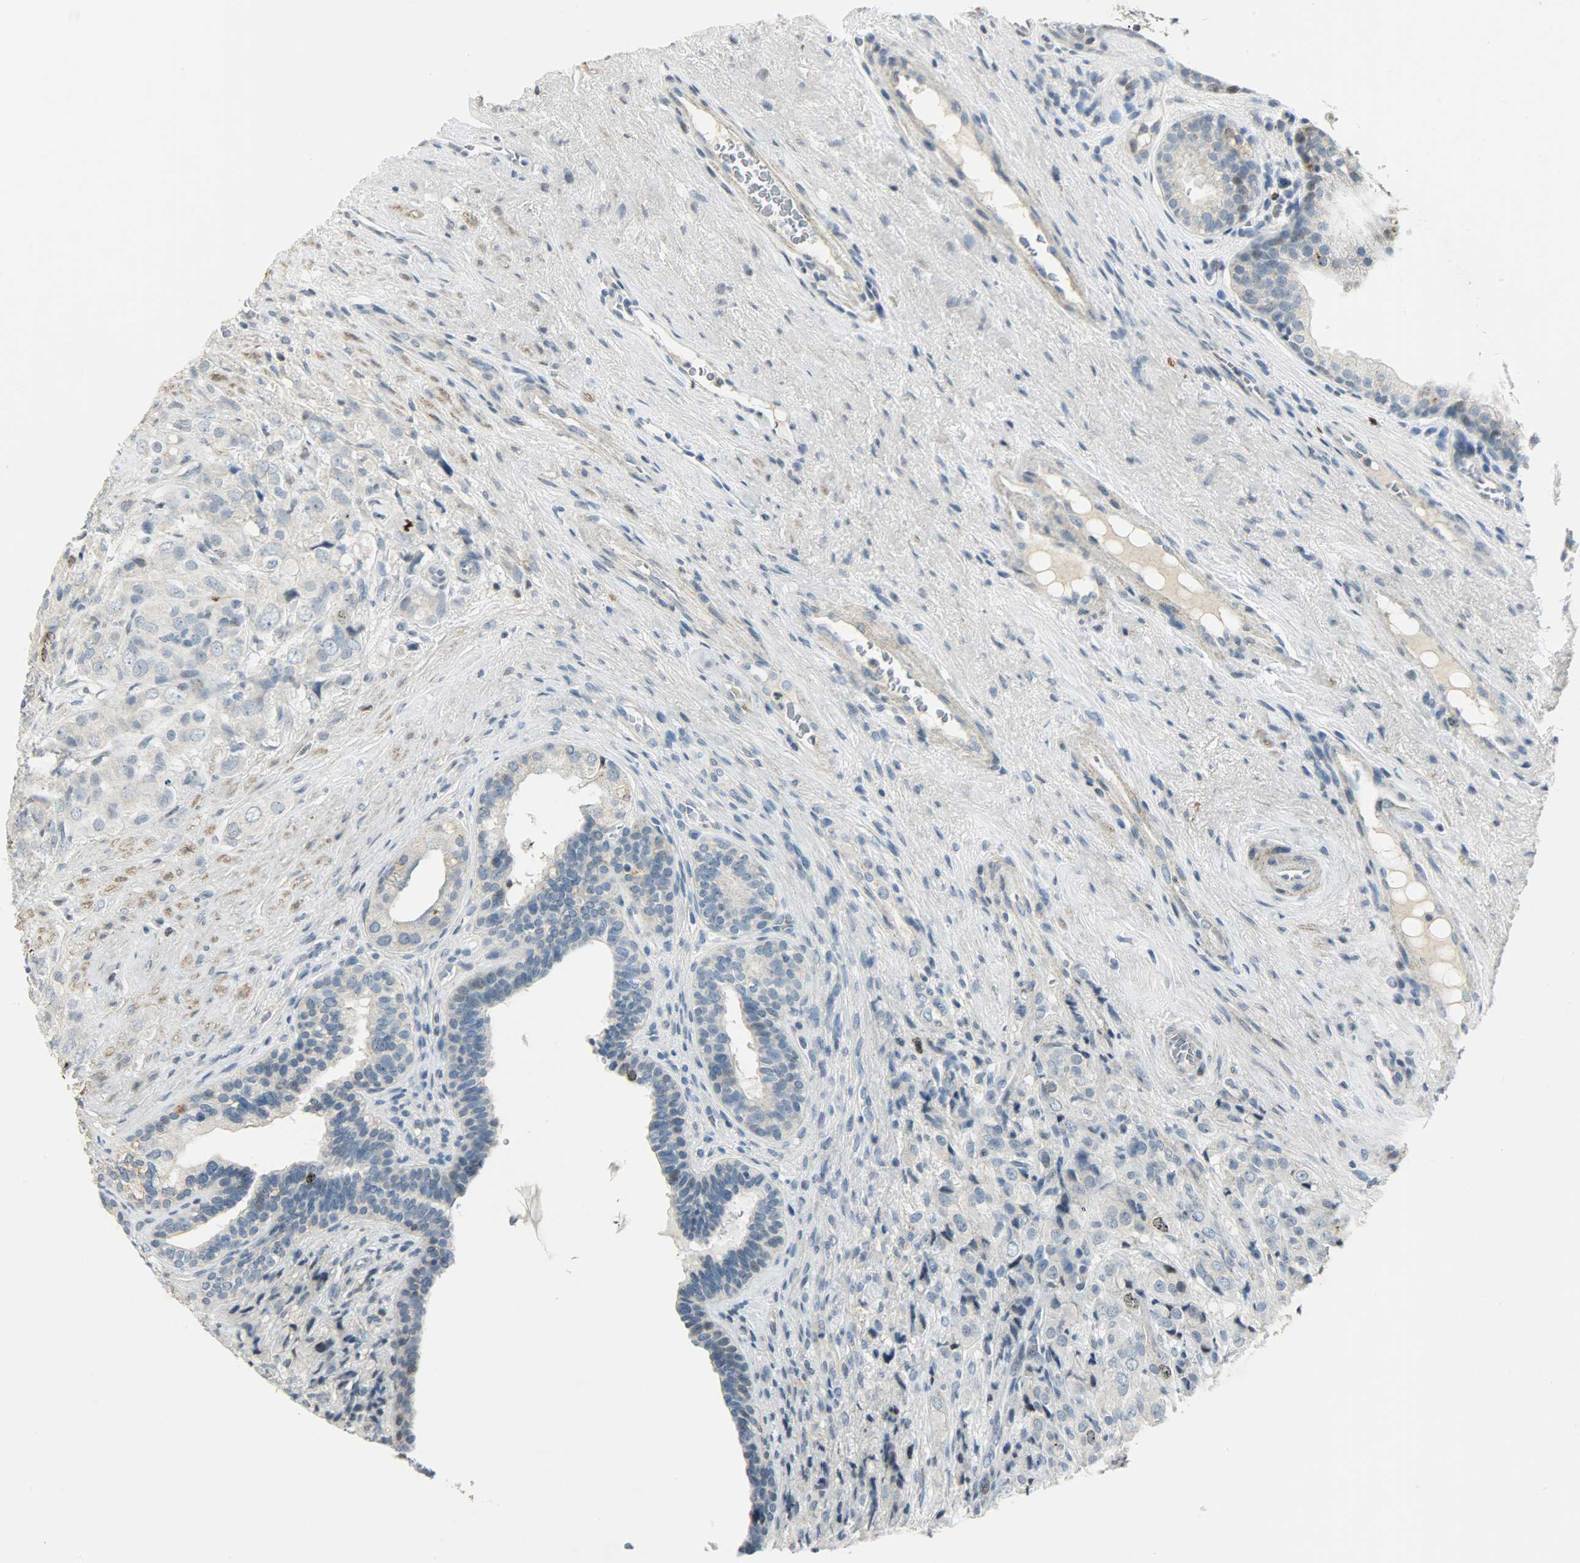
{"staining": {"intensity": "negative", "quantity": "none", "location": "none"}, "tissue": "prostate cancer", "cell_type": "Tumor cells", "image_type": "cancer", "snomed": [{"axis": "morphology", "description": "Adenocarcinoma, High grade"}, {"axis": "topography", "description": "Prostate"}], "caption": "DAB (3,3'-diaminobenzidine) immunohistochemical staining of human prostate cancer displays no significant expression in tumor cells. (DAB immunohistochemistry (IHC), high magnification).", "gene": "AURKB", "patient": {"sex": "male", "age": 68}}